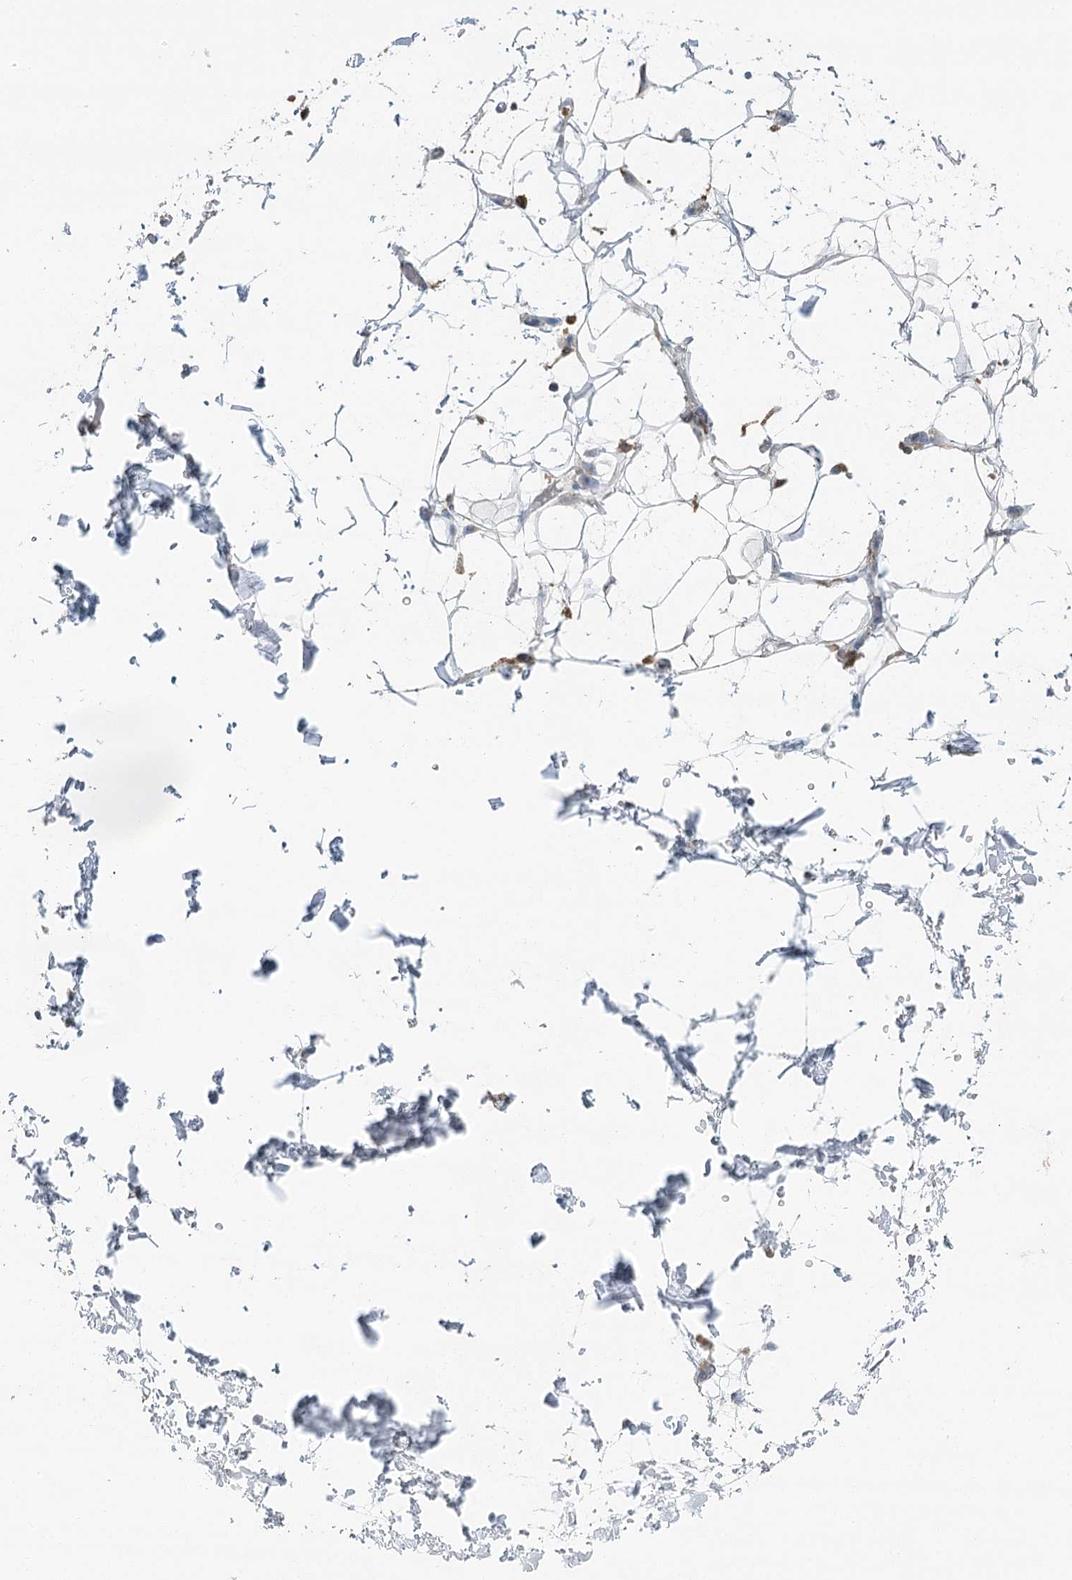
{"staining": {"intensity": "weak", "quantity": ">75%", "location": "cytoplasmic/membranous"}, "tissue": "adipose tissue", "cell_type": "Adipocytes", "image_type": "normal", "snomed": [{"axis": "morphology", "description": "Normal tissue, NOS"}, {"axis": "topography", "description": "Soft tissue"}], "caption": "Brown immunohistochemical staining in unremarkable human adipose tissue demonstrates weak cytoplasmic/membranous positivity in about >75% of adipocytes. Nuclei are stained in blue.", "gene": "VSIG1", "patient": {"sex": "male", "age": 72}}